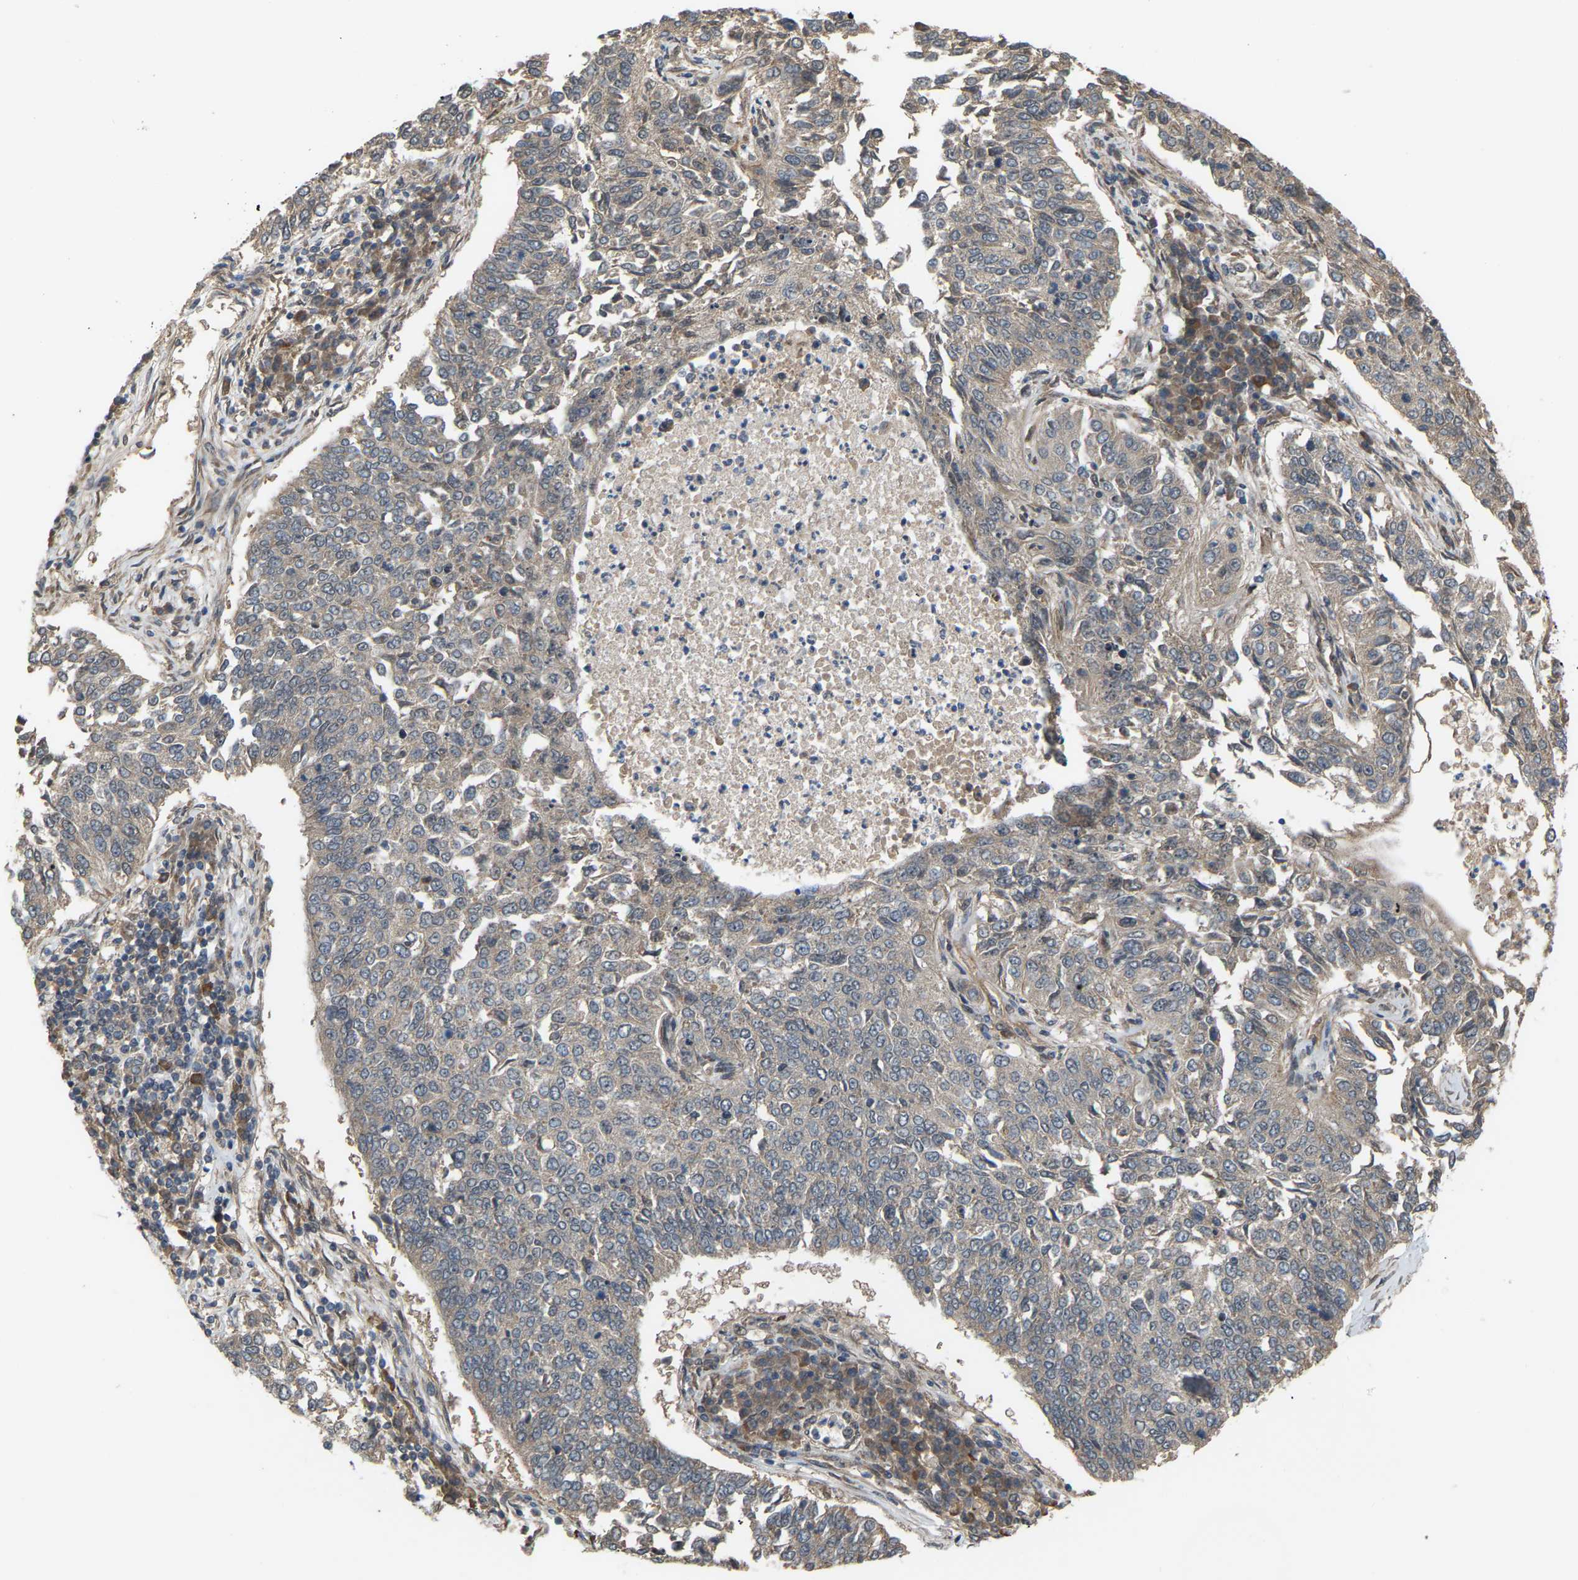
{"staining": {"intensity": "weak", "quantity": "25%-75%", "location": "cytoplasmic/membranous"}, "tissue": "lung cancer", "cell_type": "Tumor cells", "image_type": "cancer", "snomed": [{"axis": "morphology", "description": "Normal tissue, NOS"}, {"axis": "morphology", "description": "Squamous cell carcinoma, NOS"}, {"axis": "topography", "description": "Cartilage tissue"}, {"axis": "topography", "description": "Bronchus"}, {"axis": "topography", "description": "Lung"}], "caption": "Immunohistochemical staining of human lung cancer exhibits low levels of weak cytoplasmic/membranous positivity in approximately 25%-75% of tumor cells.", "gene": "CROT", "patient": {"sex": "female", "age": 49}}